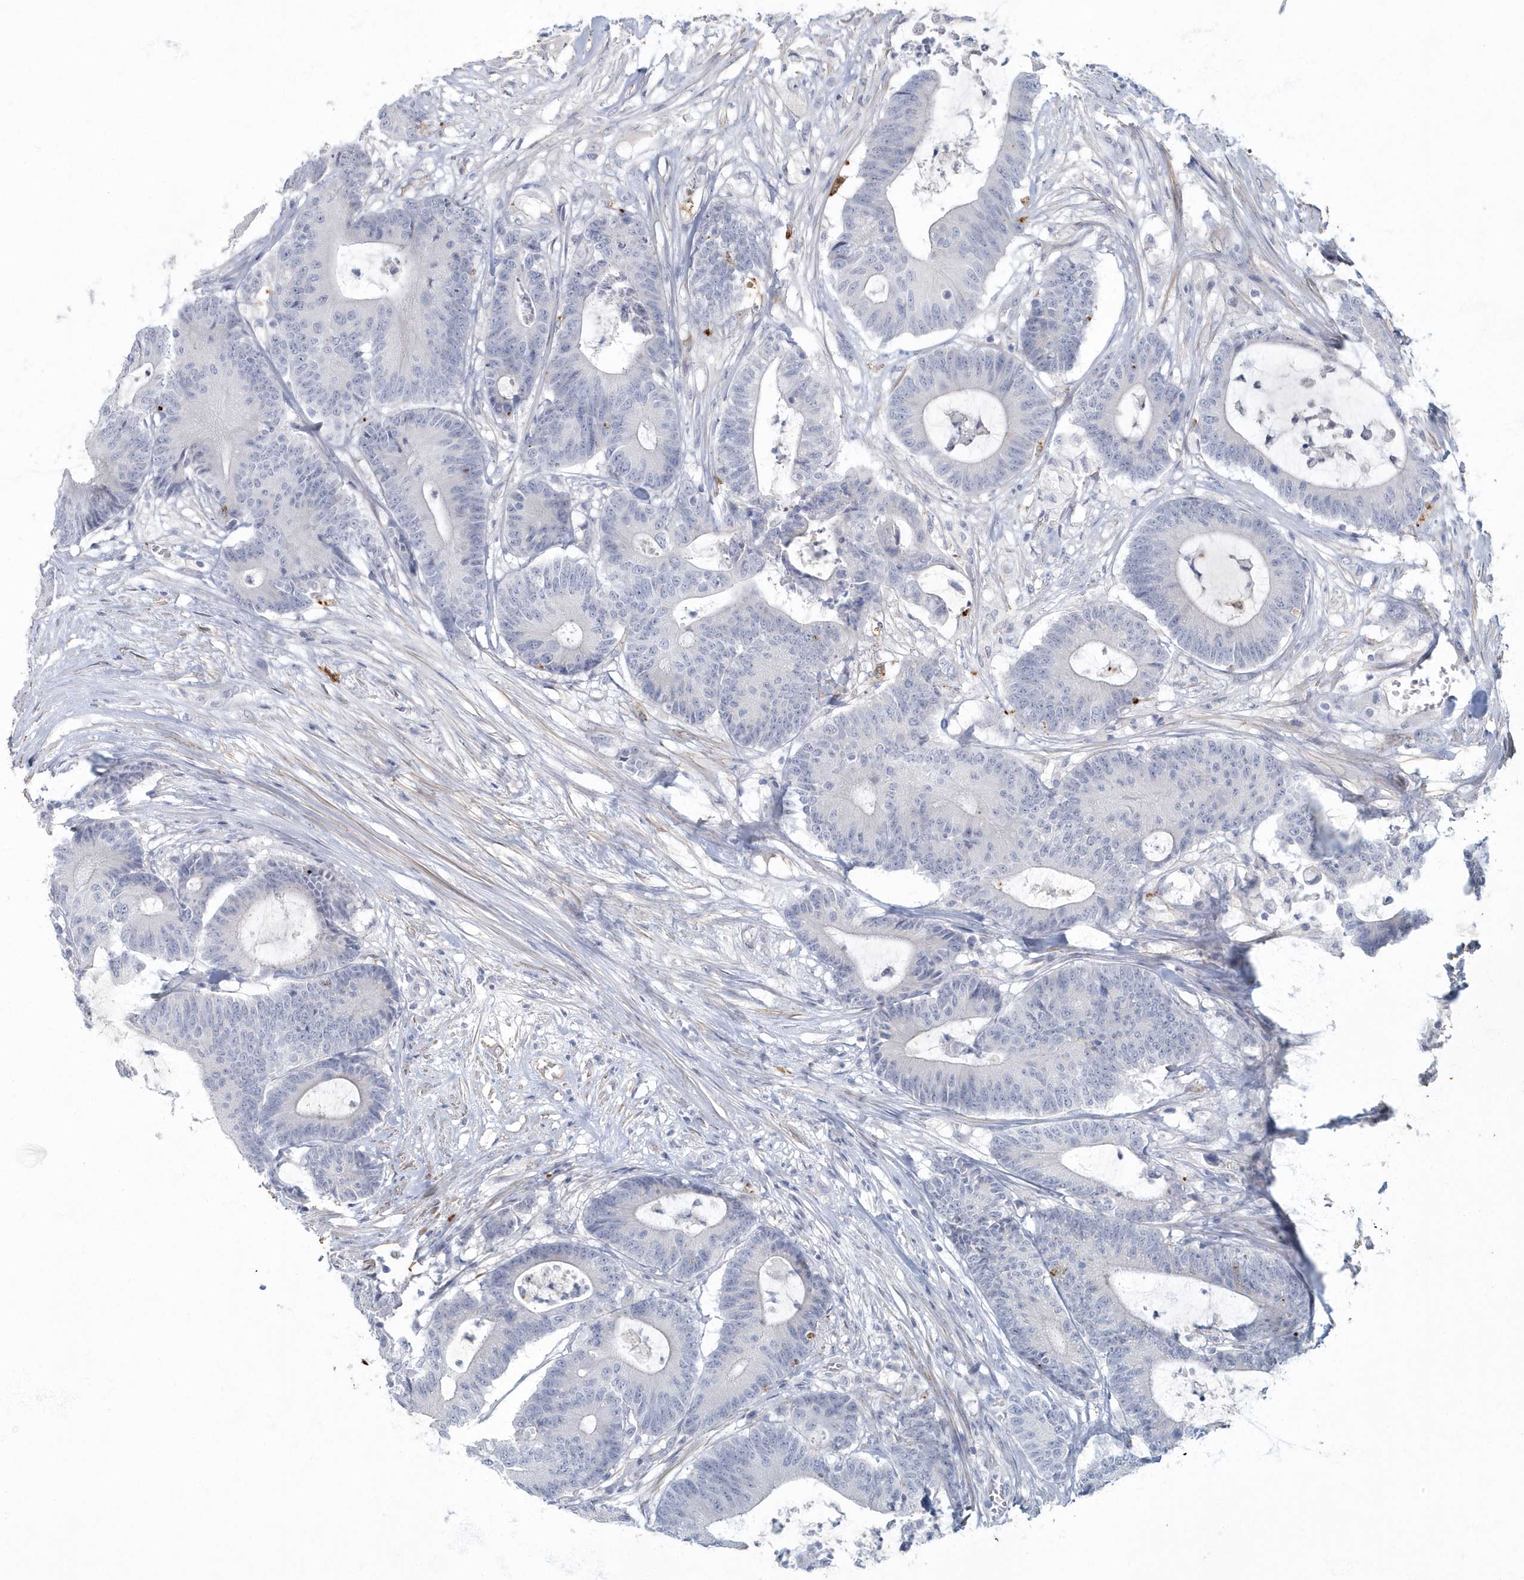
{"staining": {"intensity": "negative", "quantity": "none", "location": "none"}, "tissue": "colorectal cancer", "cell_type": "Tumor cells", "image_type": "cancer", "snomed": [{"axis": "morphology", "description": "Adenocarcinoma, NOS"}, {"axis": "topography", "description": "Colon"}], "caption": "The micrograph reveals no significant staining in tumor cells of adenocarcinoma (colorectal). The staining was performed using DAB (3,3'-diaminobenzidine) to visualize the protein expression in brown, while the nuclei were stained in blue with hematoxylin (Magnification: 20x).", "gene": "MYOT", "patient": {"sex": "female", "age": 84}}